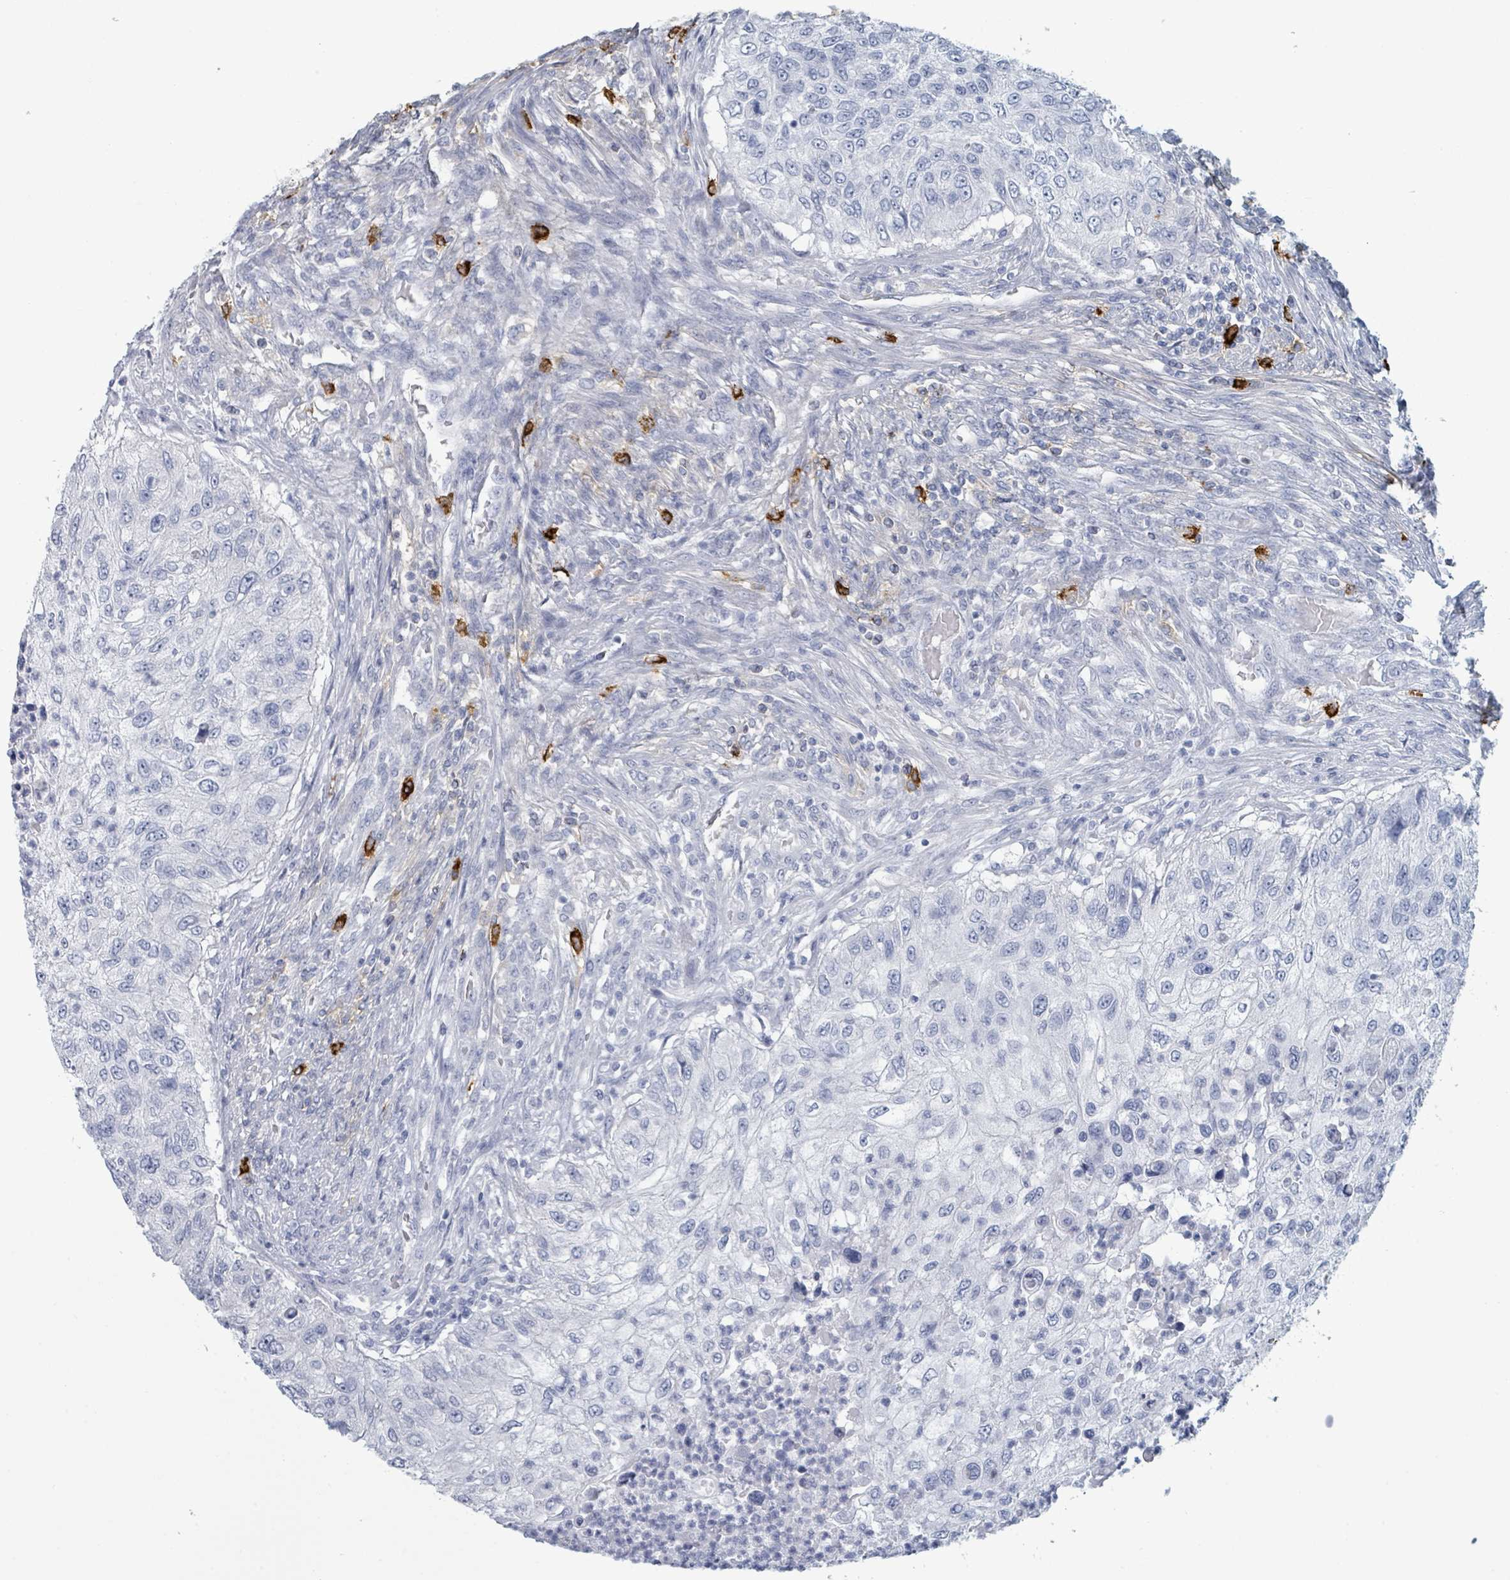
{"staining": {"intensity": "negative", "quantity": "none", "location": "none"}, "tissue": "urothelial cancer", "cell_type": "Tumor cells", "image_type": "cancer", "snomed": [{"axis": "morphology", "description": "Urothelial carcinoma, High grade"}, {"axis": "topography", "description": "Urinary bladder"}], "caption": "IHC of urothelial cancer displays no staining in tumor cells.", "gene": "VPS13D", "patient": {"sex": "female", "age": 60}}